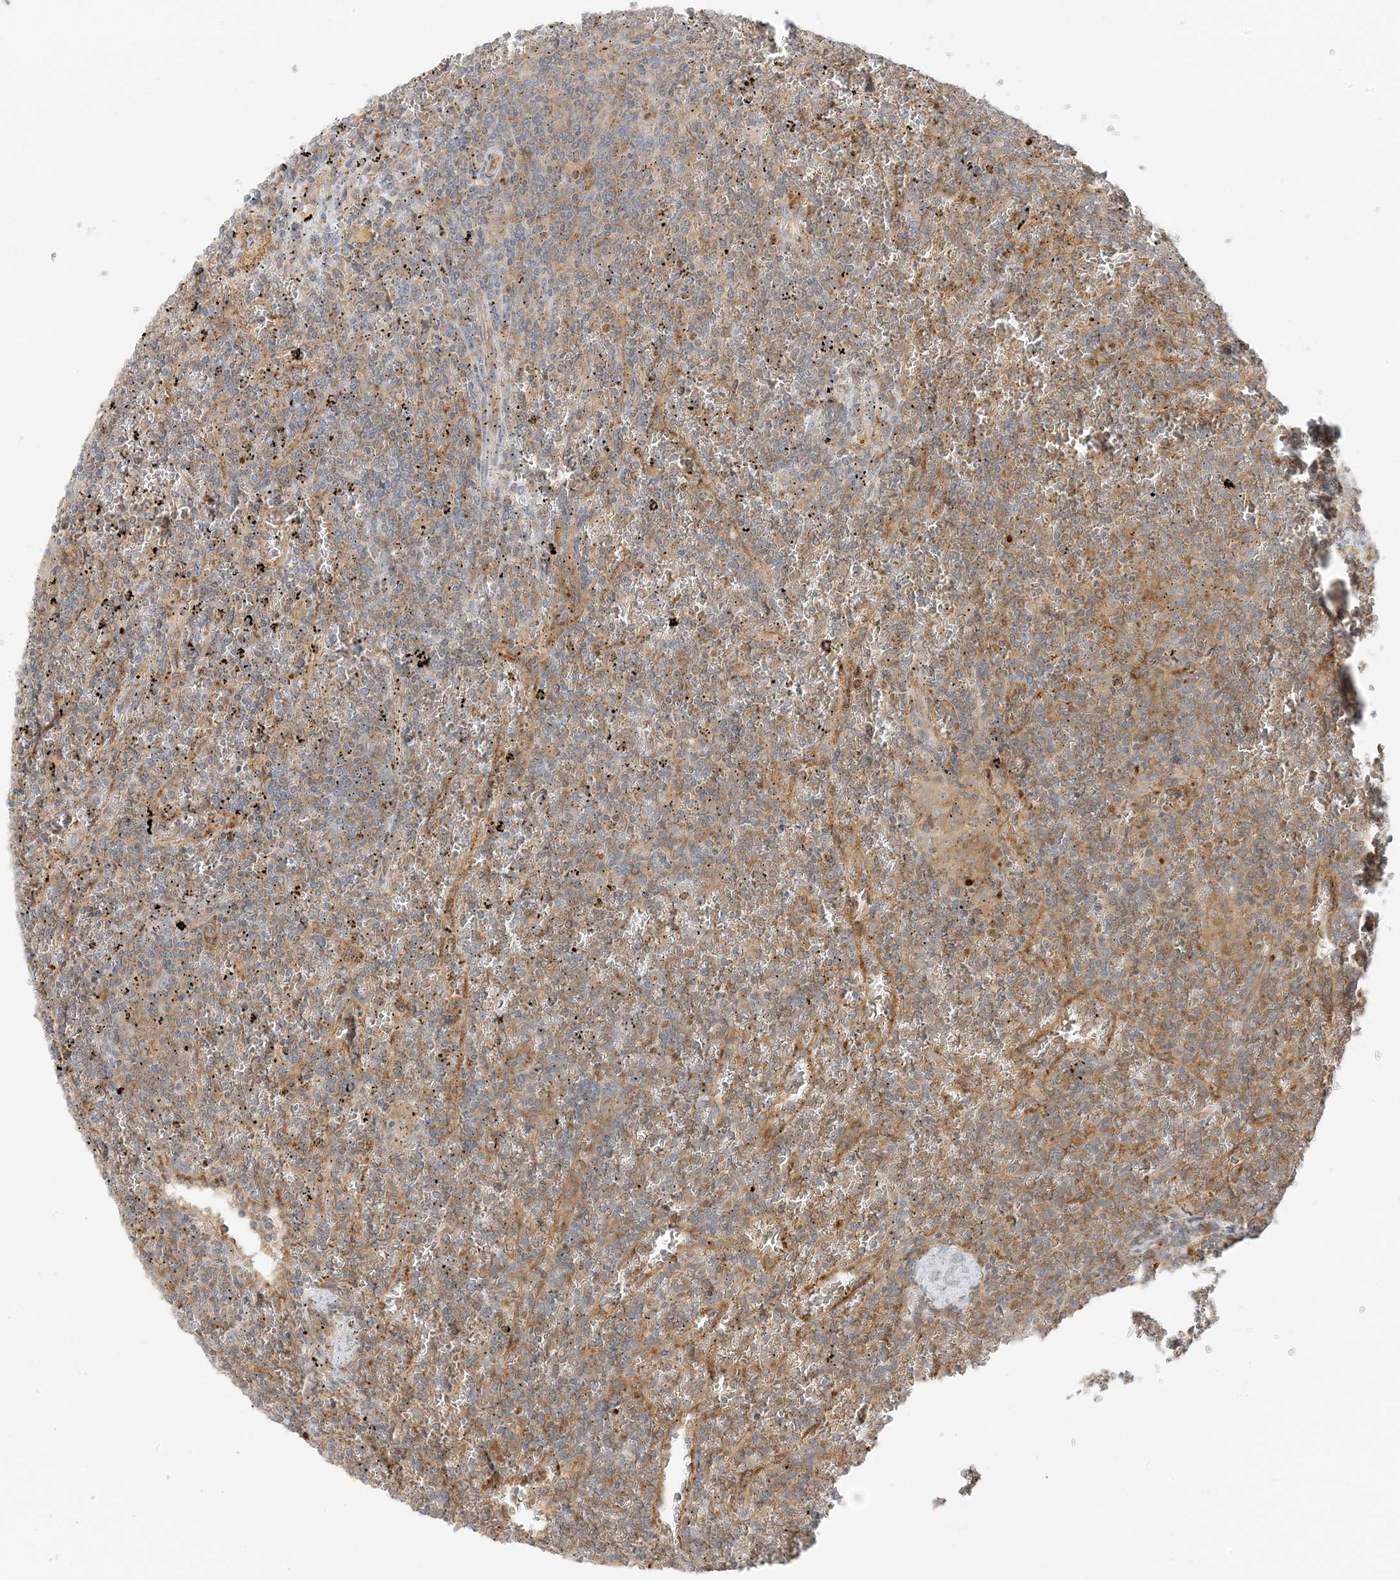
{"staining": {"intensity": "negative", "quantity": "none", "location": "none"}, "tissue": "lymphoma", "cell_type": "Tumor cells", "image_type": "cancer", "snomed": [{"axis": "morphology", "description": "Malignant lymphoma, non-Hodgkin's type, Low grade"}, {"axis": "topography", "description": "Spleen"}], "caption": "Human lymphoma stained for a protein using immunohistochemistry exhibits no positivity in tumor cells.", "gene": "UBAP2L", "patient": {"sex": "female", "age": 19}}